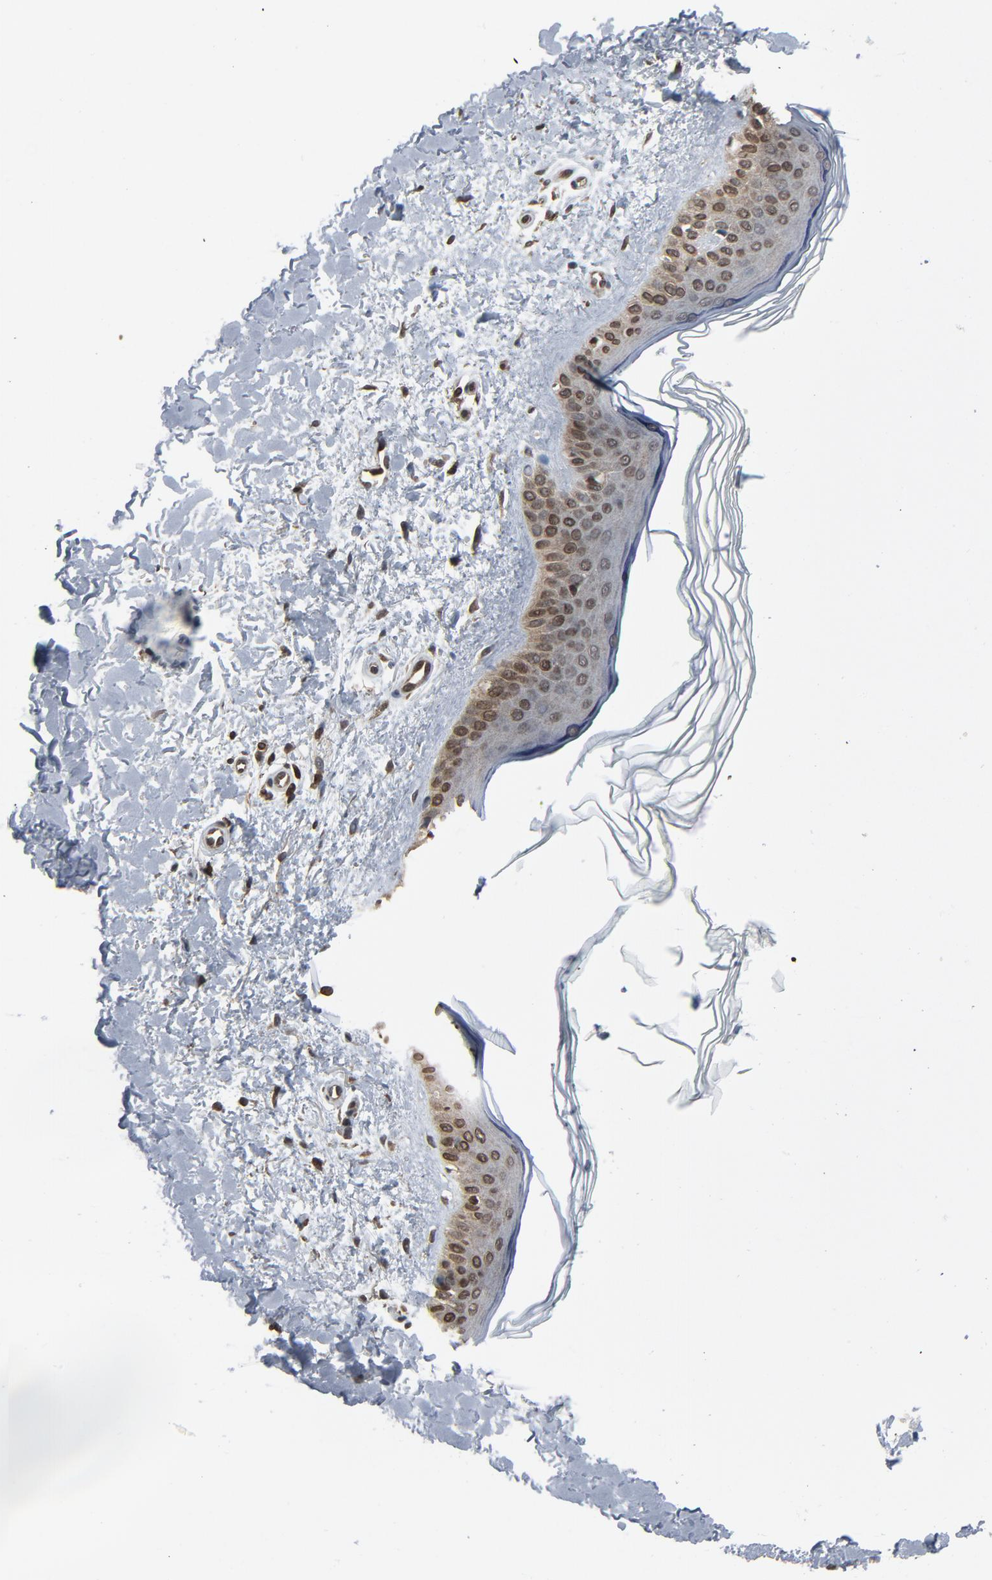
{"staining": {"intensity": "moderate", "quantity": ">75%", "location": "cytoplasmic/membranous,nuclear"}, "tissue": "skin", "cell_type": "Fibroblasts", "image_type": "normal", "snomed": [{"axis": "morphology", "description": "Normal tissue, NOS"}, {"axis": "topography", "description": "Skin"}], "caption": "High-power microscopy captured an immunohistochemistry micrograph of benign skin, revealing moderate cytoplasmic/membranous,nuclear positivity in about >75% of fibroblasts.", "gene": "UBE2D1", "patient": {"sex": "female", "age": 19}}